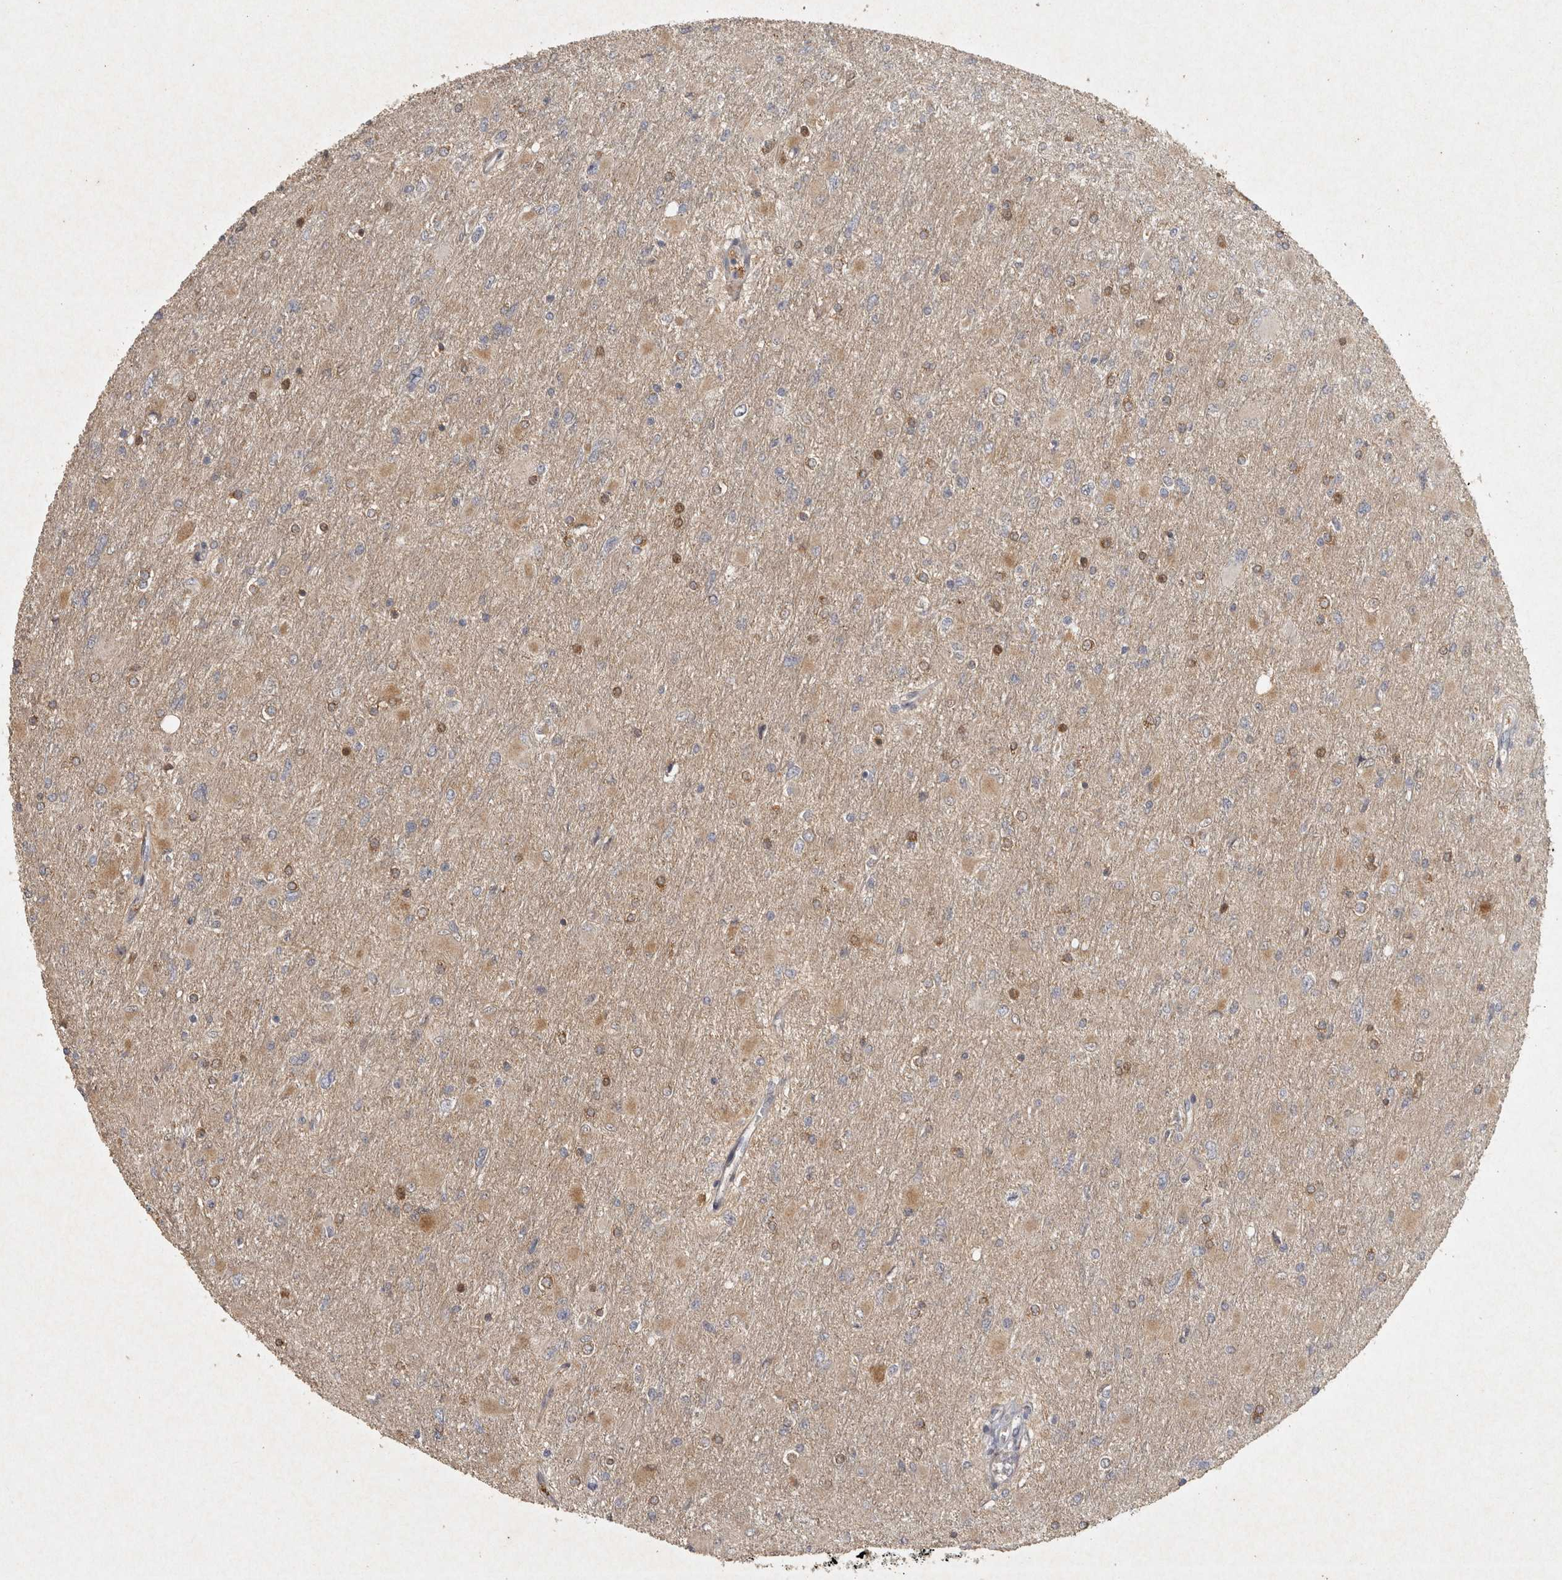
{"staining": {"intensity": "weak", "quantity": "<25%", "location": "cytoplasmic/membranous"}, "tissue": "glioma", "cell_type": "Tumor cells", "image_type": "cancer", "snomed": [{"axis": "morphology", "description": "Glioma, malignant, High grade"}, {"axis": "topography", "description": "Cerebral cortex"}], "caption": "Tumor cells are negative for brown protein staining in high-grade glioma (malignant).", "gene": "OSTN", "patient": {"sex": "female", "age": 36}}